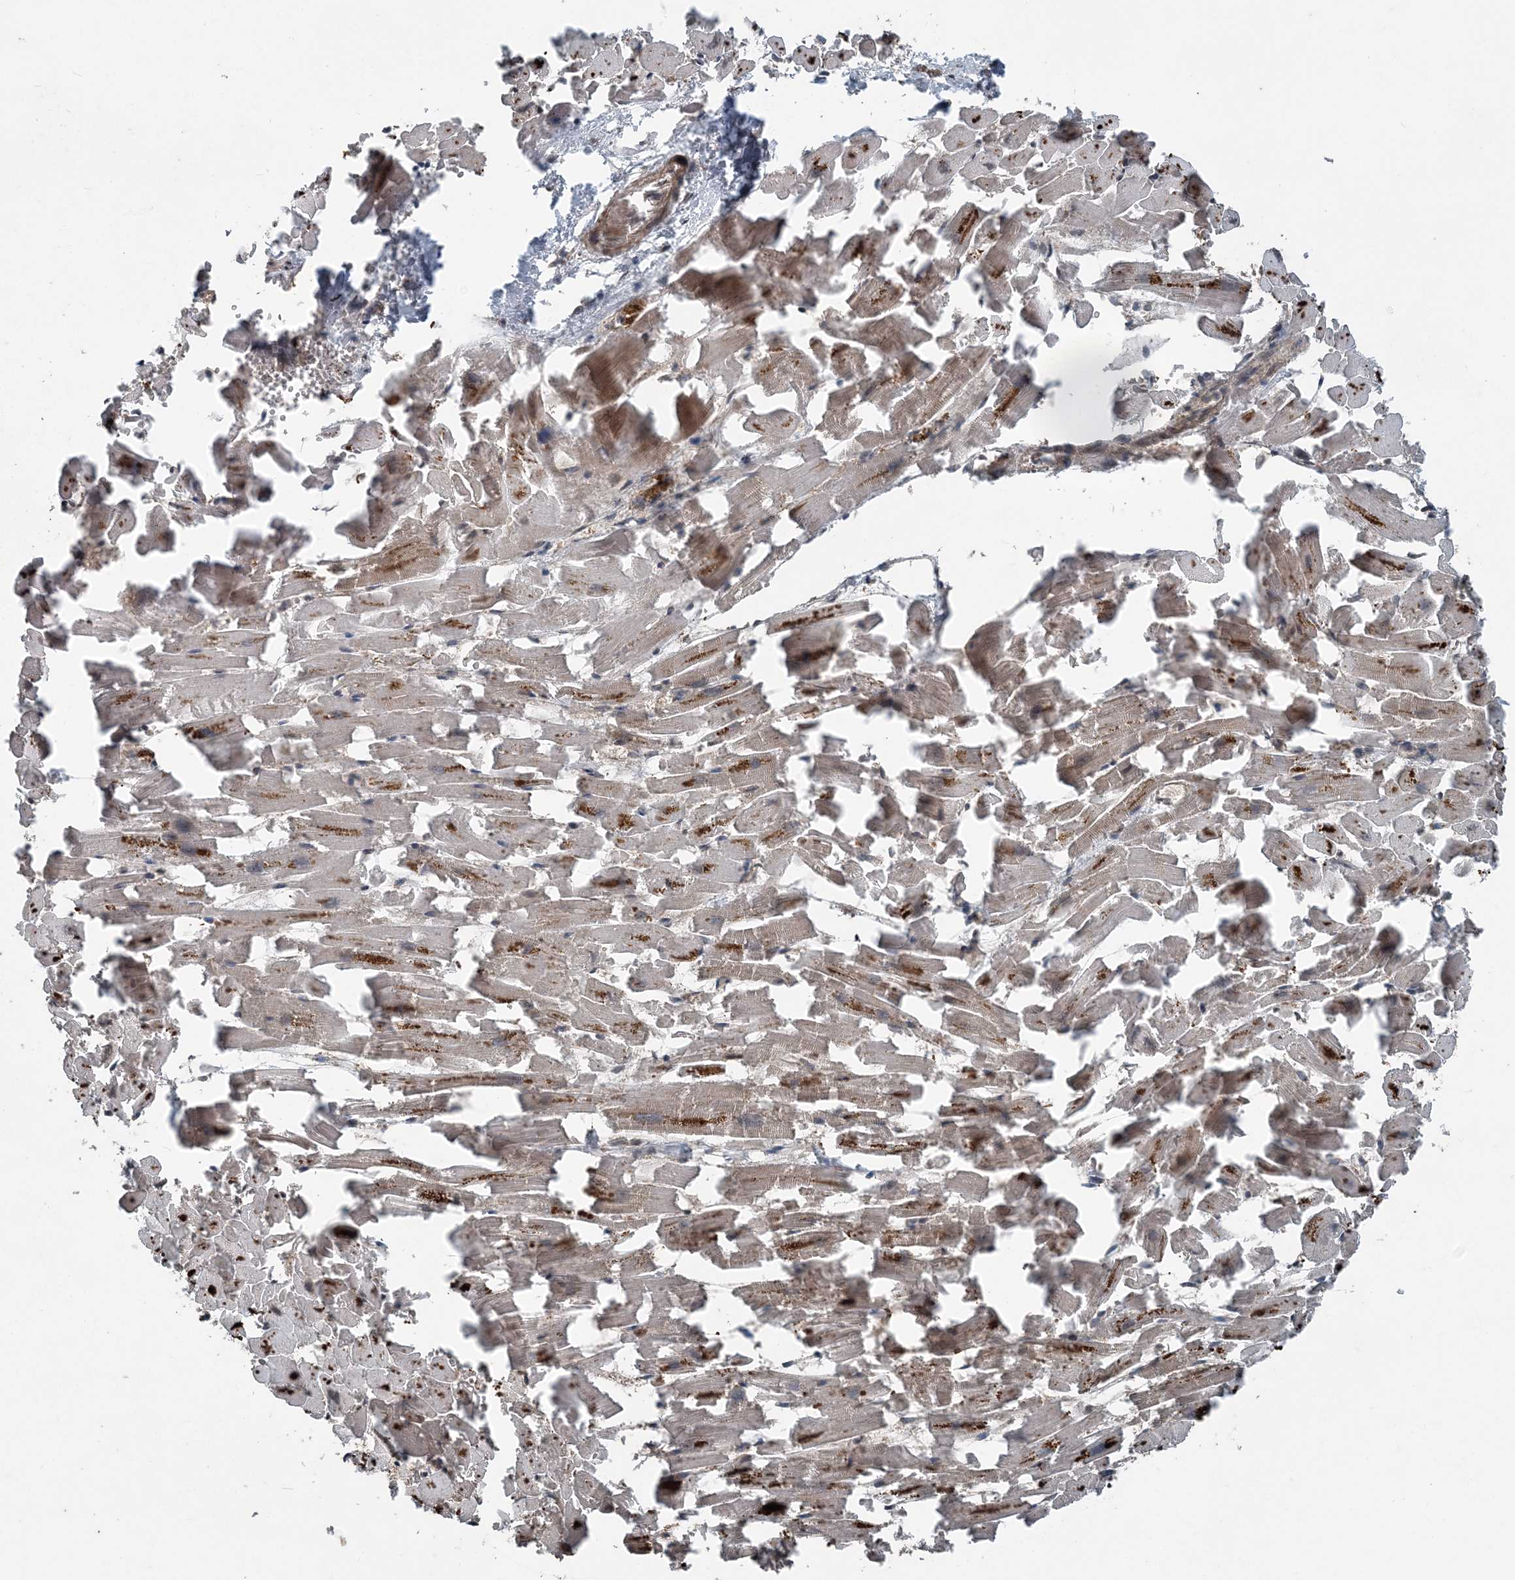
{"staining": {"intensity": "moderate", "quantity": ">75%", "location": "cytoplasmic/membranous"}, "tissue": "heart muscle", "cell_type": "Cardiomyocytes", "image_type": "normal", "snomed": [{"axis": "morphology", "description": "Normal tissue, NOS"}, {"axis": "topography", "description": "Heart"}], "caption": "Immunohistochemical staining of normal heart muscle reveals moderate cytoplasmic/membranous protein staining in about >75% of cardiomyocytes.", "gene": "CFL1", "patient": {"sex": "female", "age": 64}}